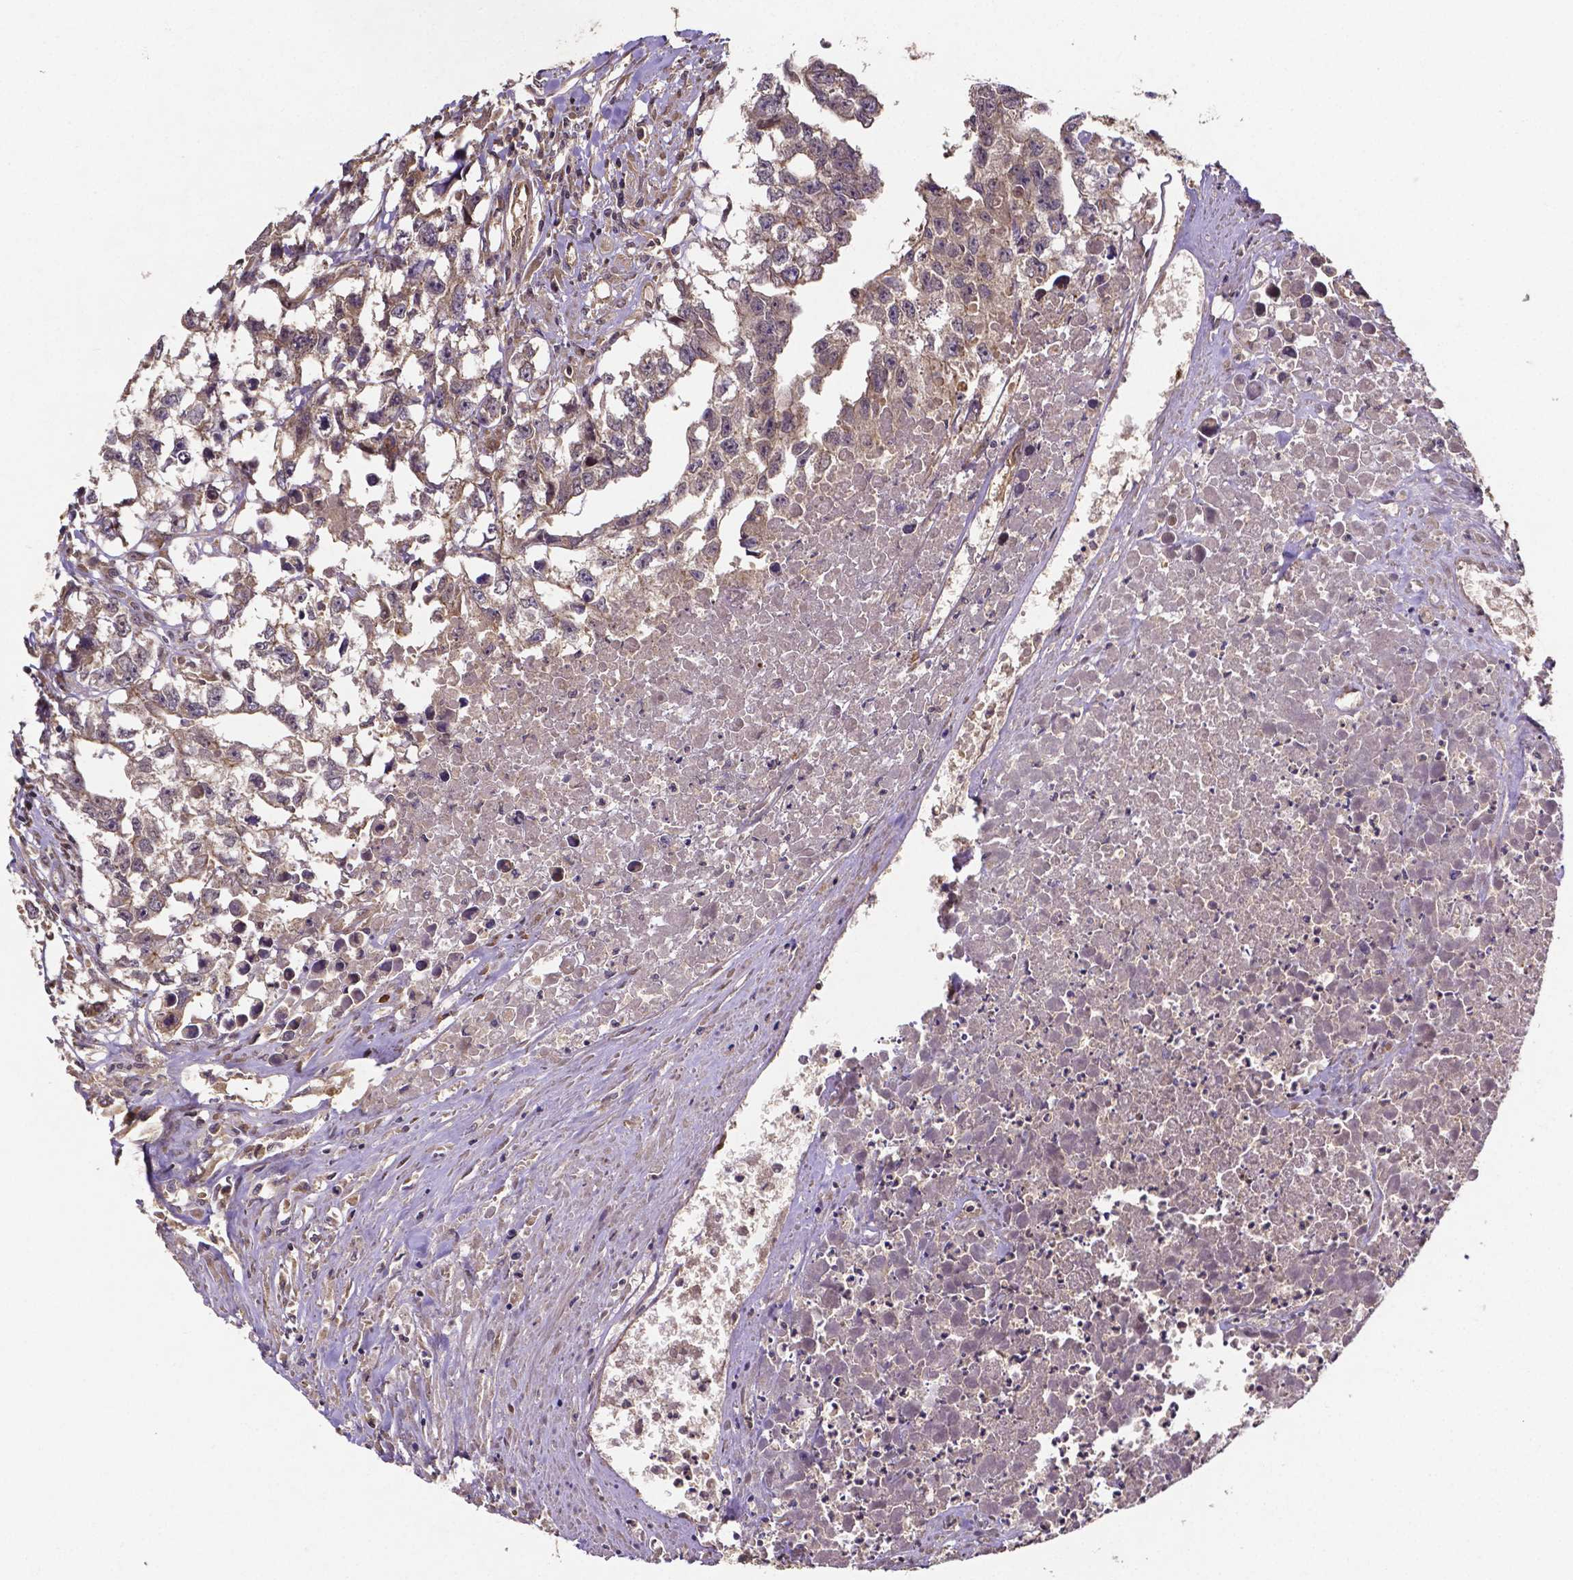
{"staining": {"intensity": "weak", "quantity": ">75%", "location": "cytoplasmic/membranous"}, "tissue": "testis cancer", "cell_type": "Tumor cells", "image_type": "cancer", "snomed": [{"axis": "morphology", "description": "Carcinoma, Embryonal, NOS"}, {"axis": "morphology", "description": "Teratoma, malignant, NOS"}, {"axis": "topography", "description": "Testis"}], "caption": "Immunohistochemistry (IHC) image of neoplastic tissue: testis cancer stained using IHC reveals low levels of weak protein expression localized specifically in the cytoplasmic/membranous of tumor cells, appearing as a cytoplasmic/membranous brown color.", "gene": "RNF123", "patient": {"sex": "male", "age": 44}}